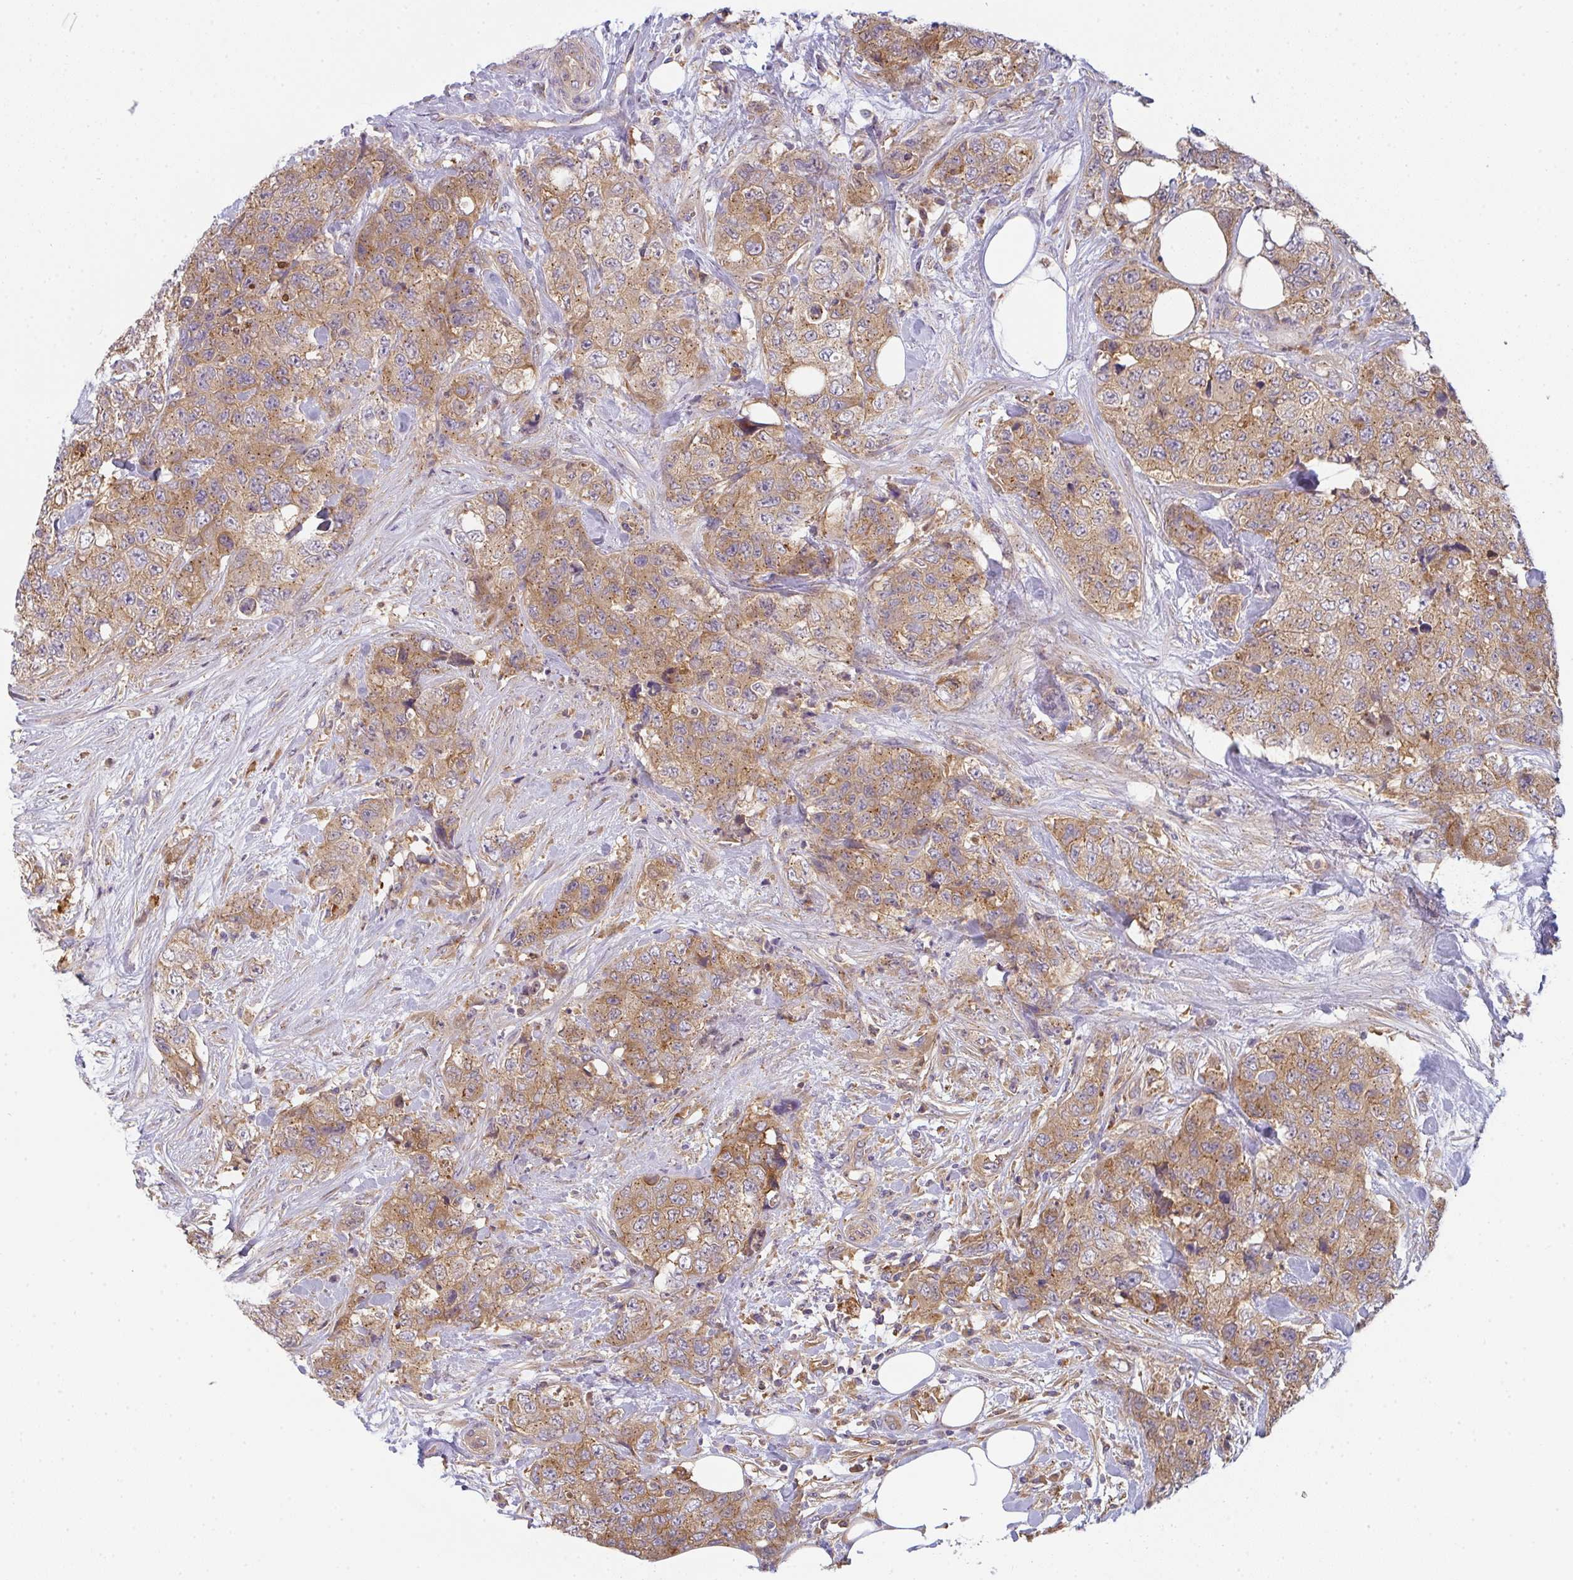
{"staining": {"intensity": "moderate", "quantity": ">75%", "location": "cytoplasmic/membranous"}, "tissue": "urothelial cancer", "cell_type": "Tumor cells", "image_type": "cancer", "snomed": [{"axis": "morphology", "description": "Urothelial carcinoma, High grade"}, {"axis": "topography", "description": "Urinary bladder"}], "caption": "Tumor cells display medium levels of moderate cytoplasmic/membranous staining in approximately >75% of cells in human urothelial cancer.", "gene": "SNX5", "patient": {"sex": "female", "age": 78}}